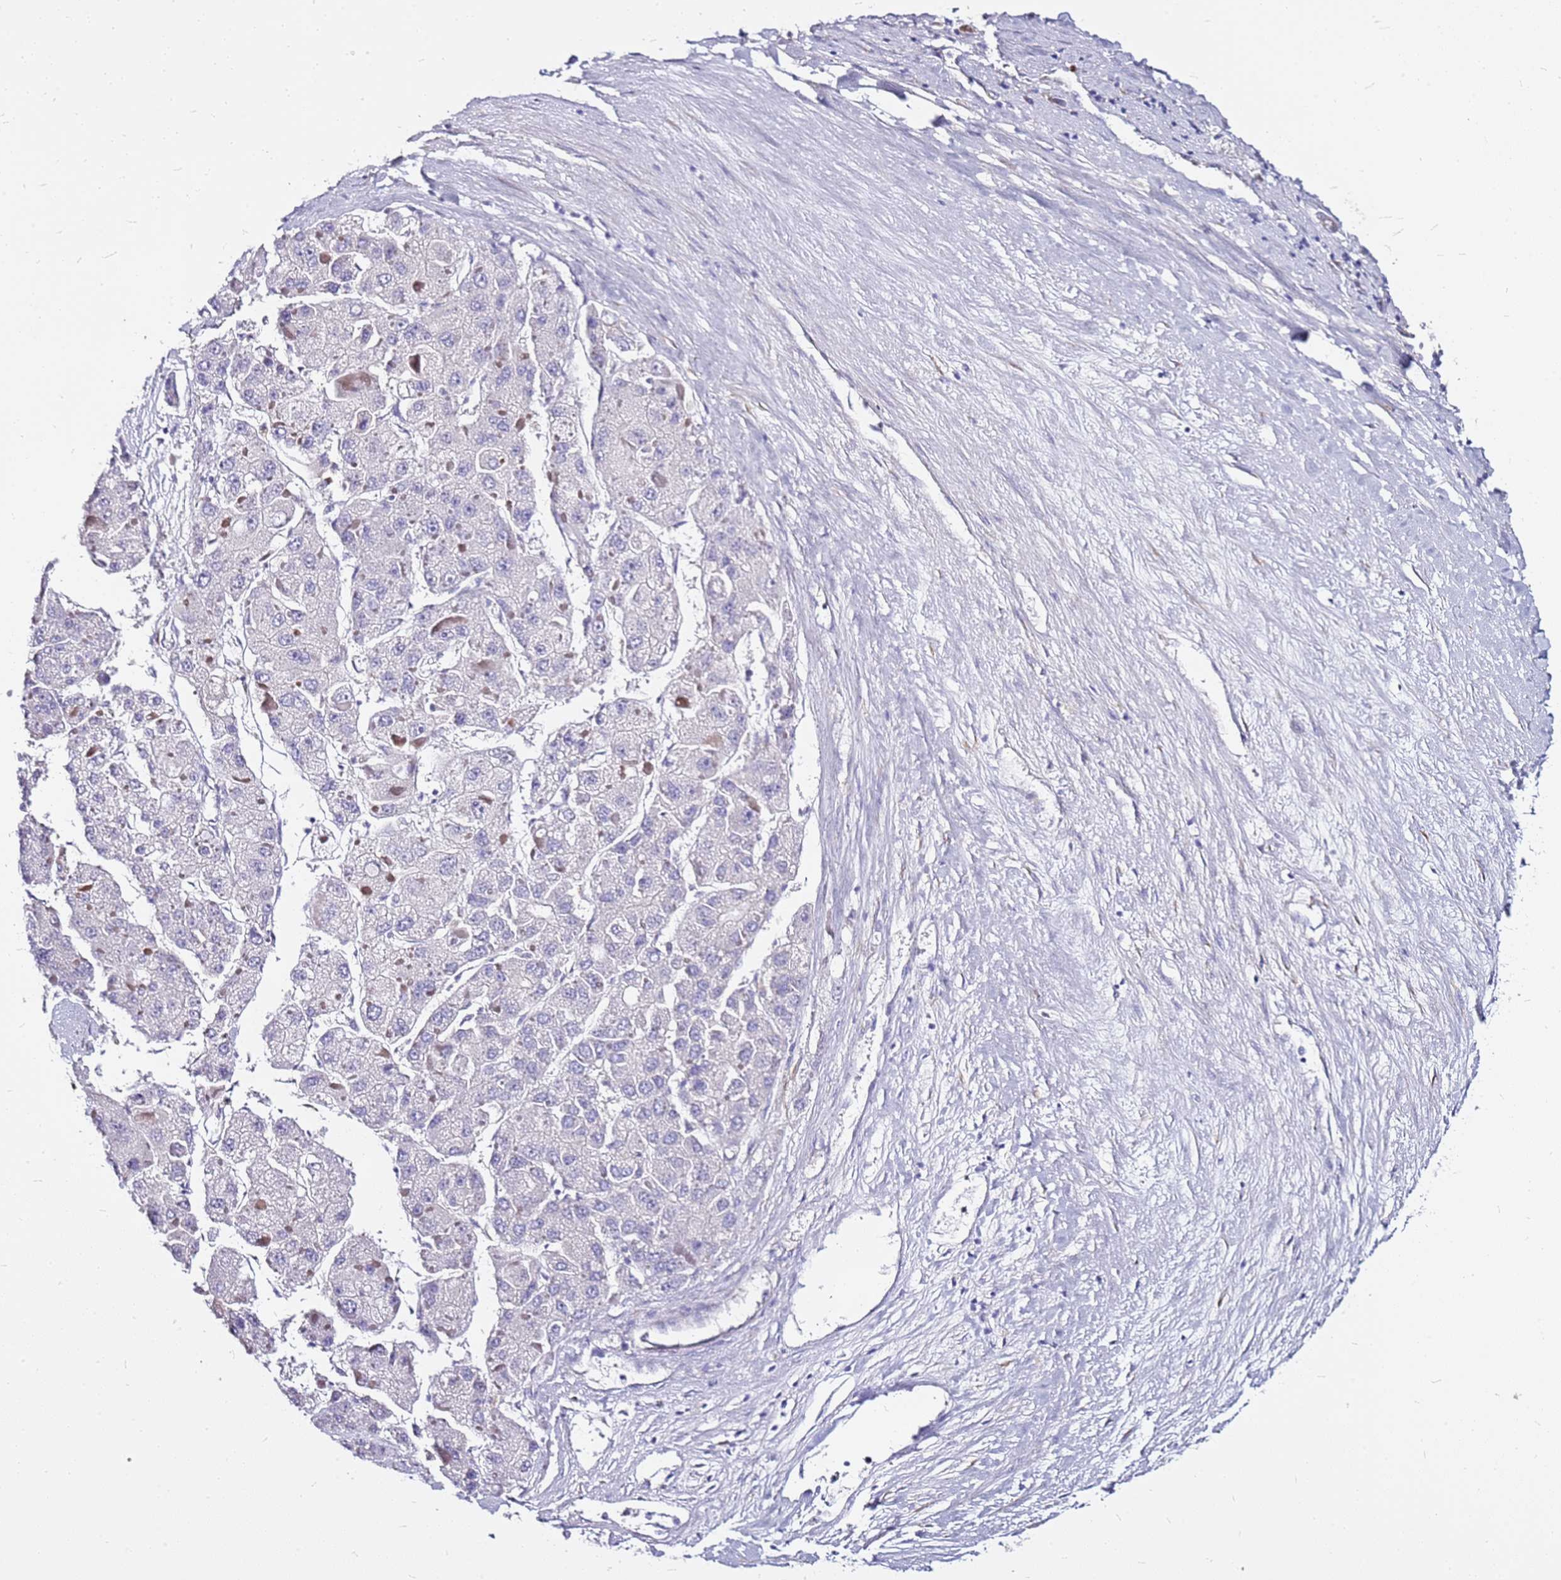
{"staining": {"intensity": "negative", "quantity": "none", "location": "none"}, "tissue": "liver cancer", "cell_type": "Tumor cells", "image_type": "cancer", "snomed": [{"axis": "morphology", "description": "Carcinoma, Hepatocellular, NOS"}, {"axis": "topography", "description": "Liver"}], "caption": "Tumor cells are negative for protein expression in human liver hepatocellular carcinoma. The staining is performed using DAB brown chromogen with nuclei counter-stained in using hematoxylin.", "gene": "CASD1", "patient": {"sex": "female", "age": 73}}